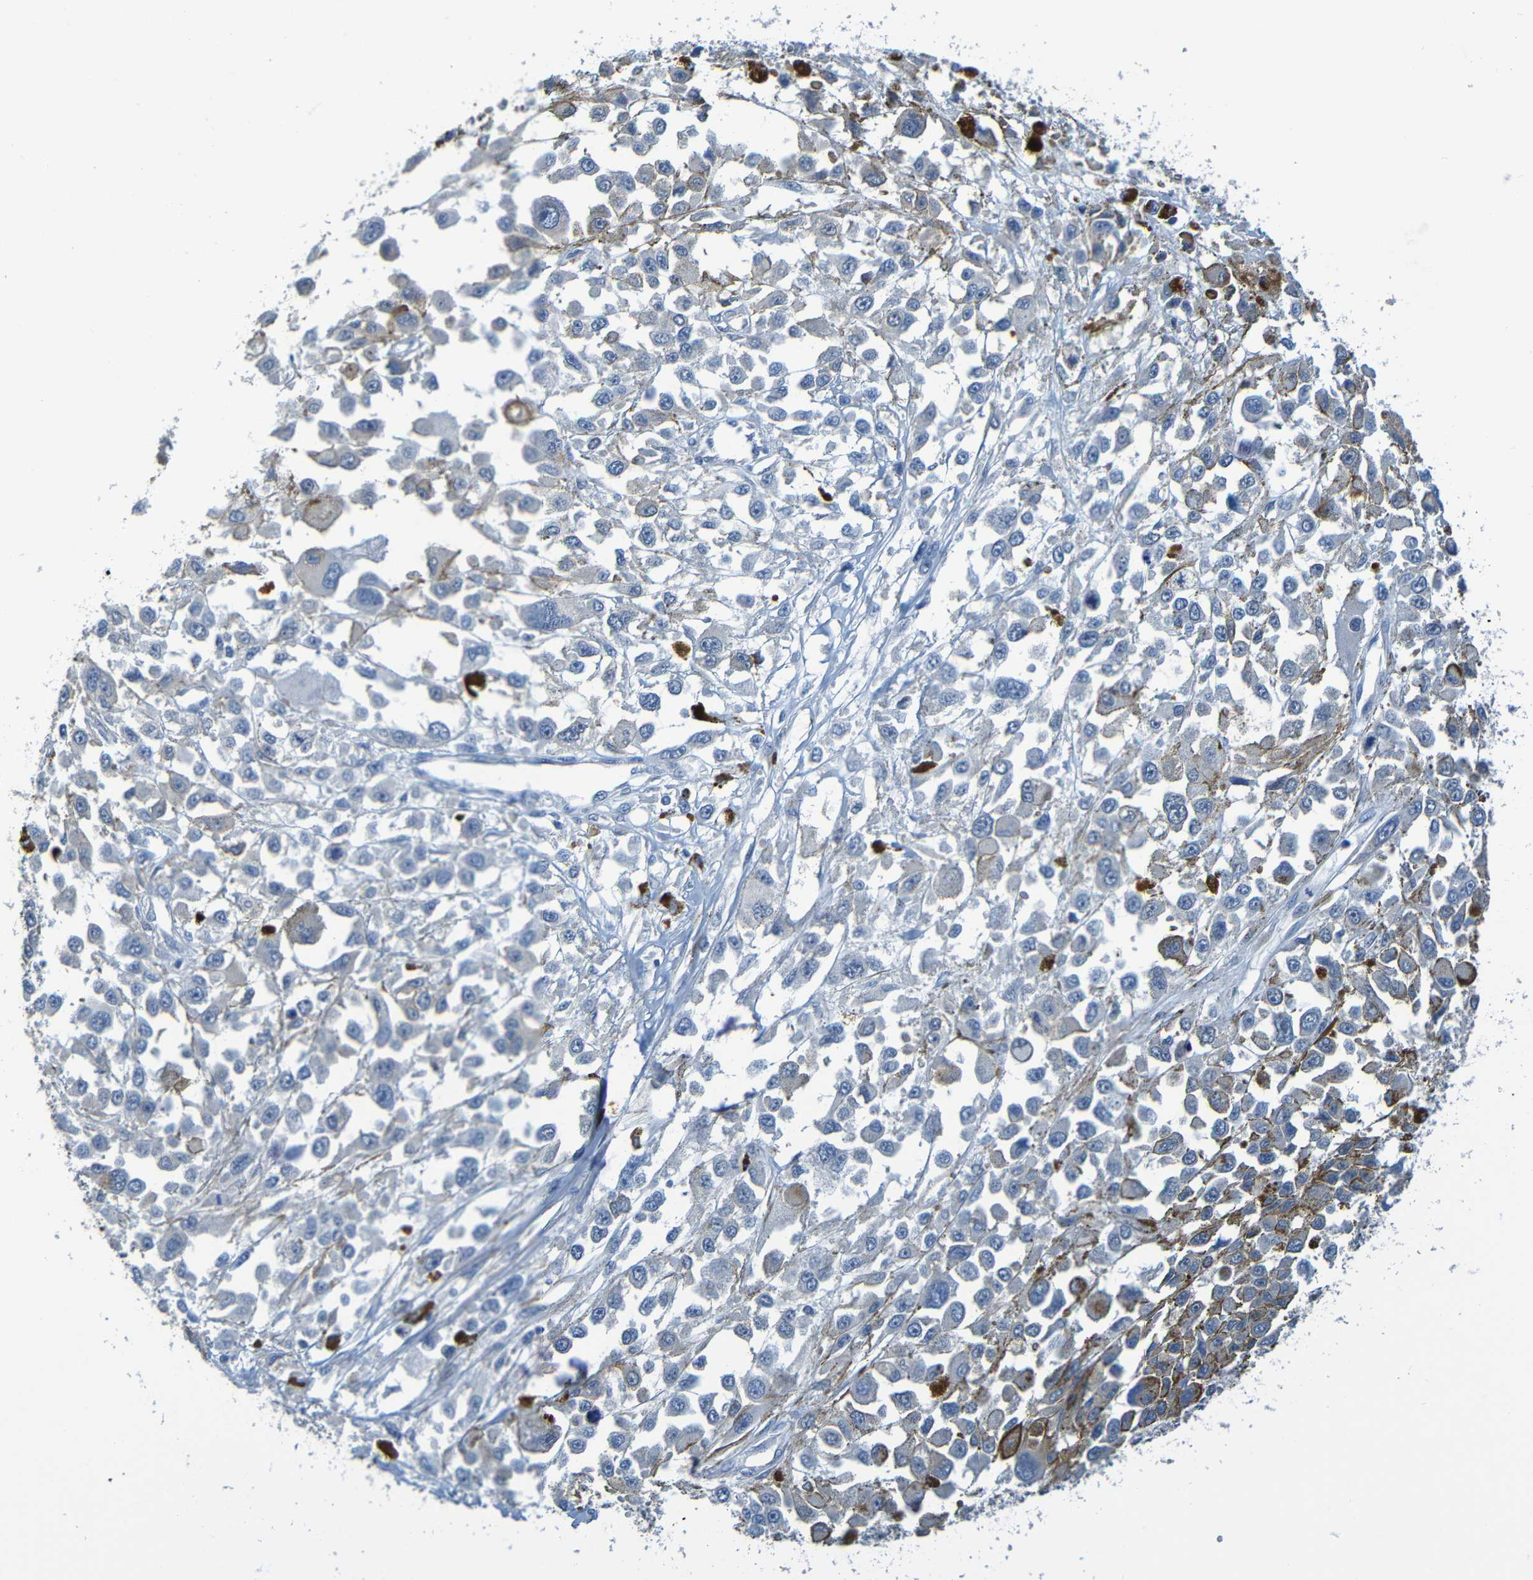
{"staining": {"intensity": "moderate", "quantity": "<25%", "location": "cytoplasmic/membranous"}, "tissue": "melanoma", "cell_type": "Tumor cells", "image_type": "cancer", "snomed": [{"axis": "morphology", "description": "Malignant melanoma, Metastatic site"}, {"axis": "topography", "description": "Lymph node"}], "caption": "Immunohistochemical staining of human melanoma shows low levels of moderate cytoplasmic/membranous staining in approximately <25% of tumor cells.", "gene": "CYP4F2", "patient": {"sex": "male", "age": 59}}